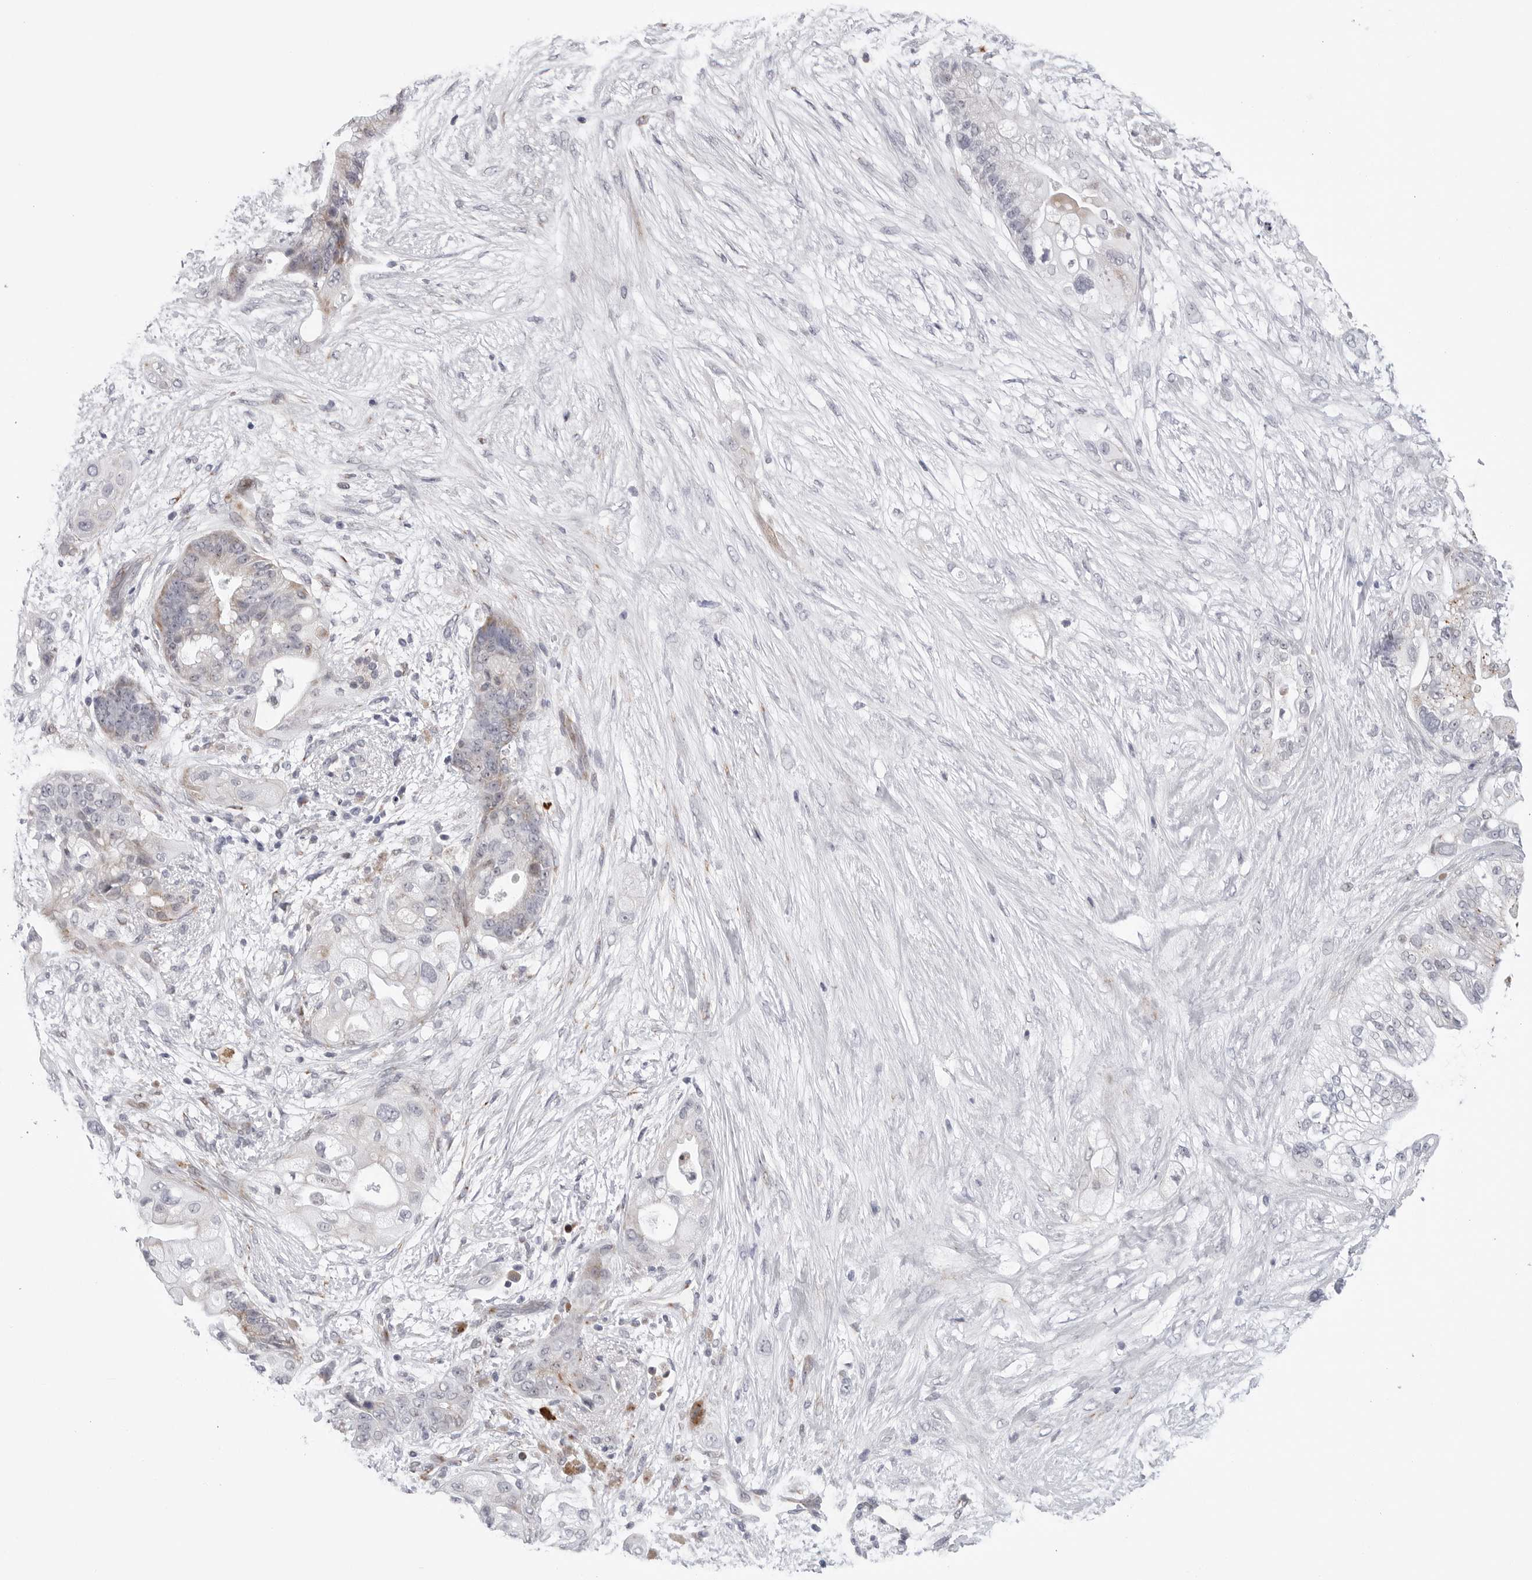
{"staining": {"intensity": "weak", "quantity": "<25%", "location": "cytoplasmic/membranous"}, "tissue": "pancreatic cancer", "cell_type": "Tumor cells", "image_type": "cancer", "snomed": [{"axis": "morphology", "description": "Adenocarcinoma, NOS"}, {"axis": "topography", "description": "Pancreas"}], "caption": "The histopathology image reveals no staining of tumor cells in pancreatic cancer (adenocarcinoma).", "gene": "CDK20", "patient": {"sex": "male", "age": 53}}